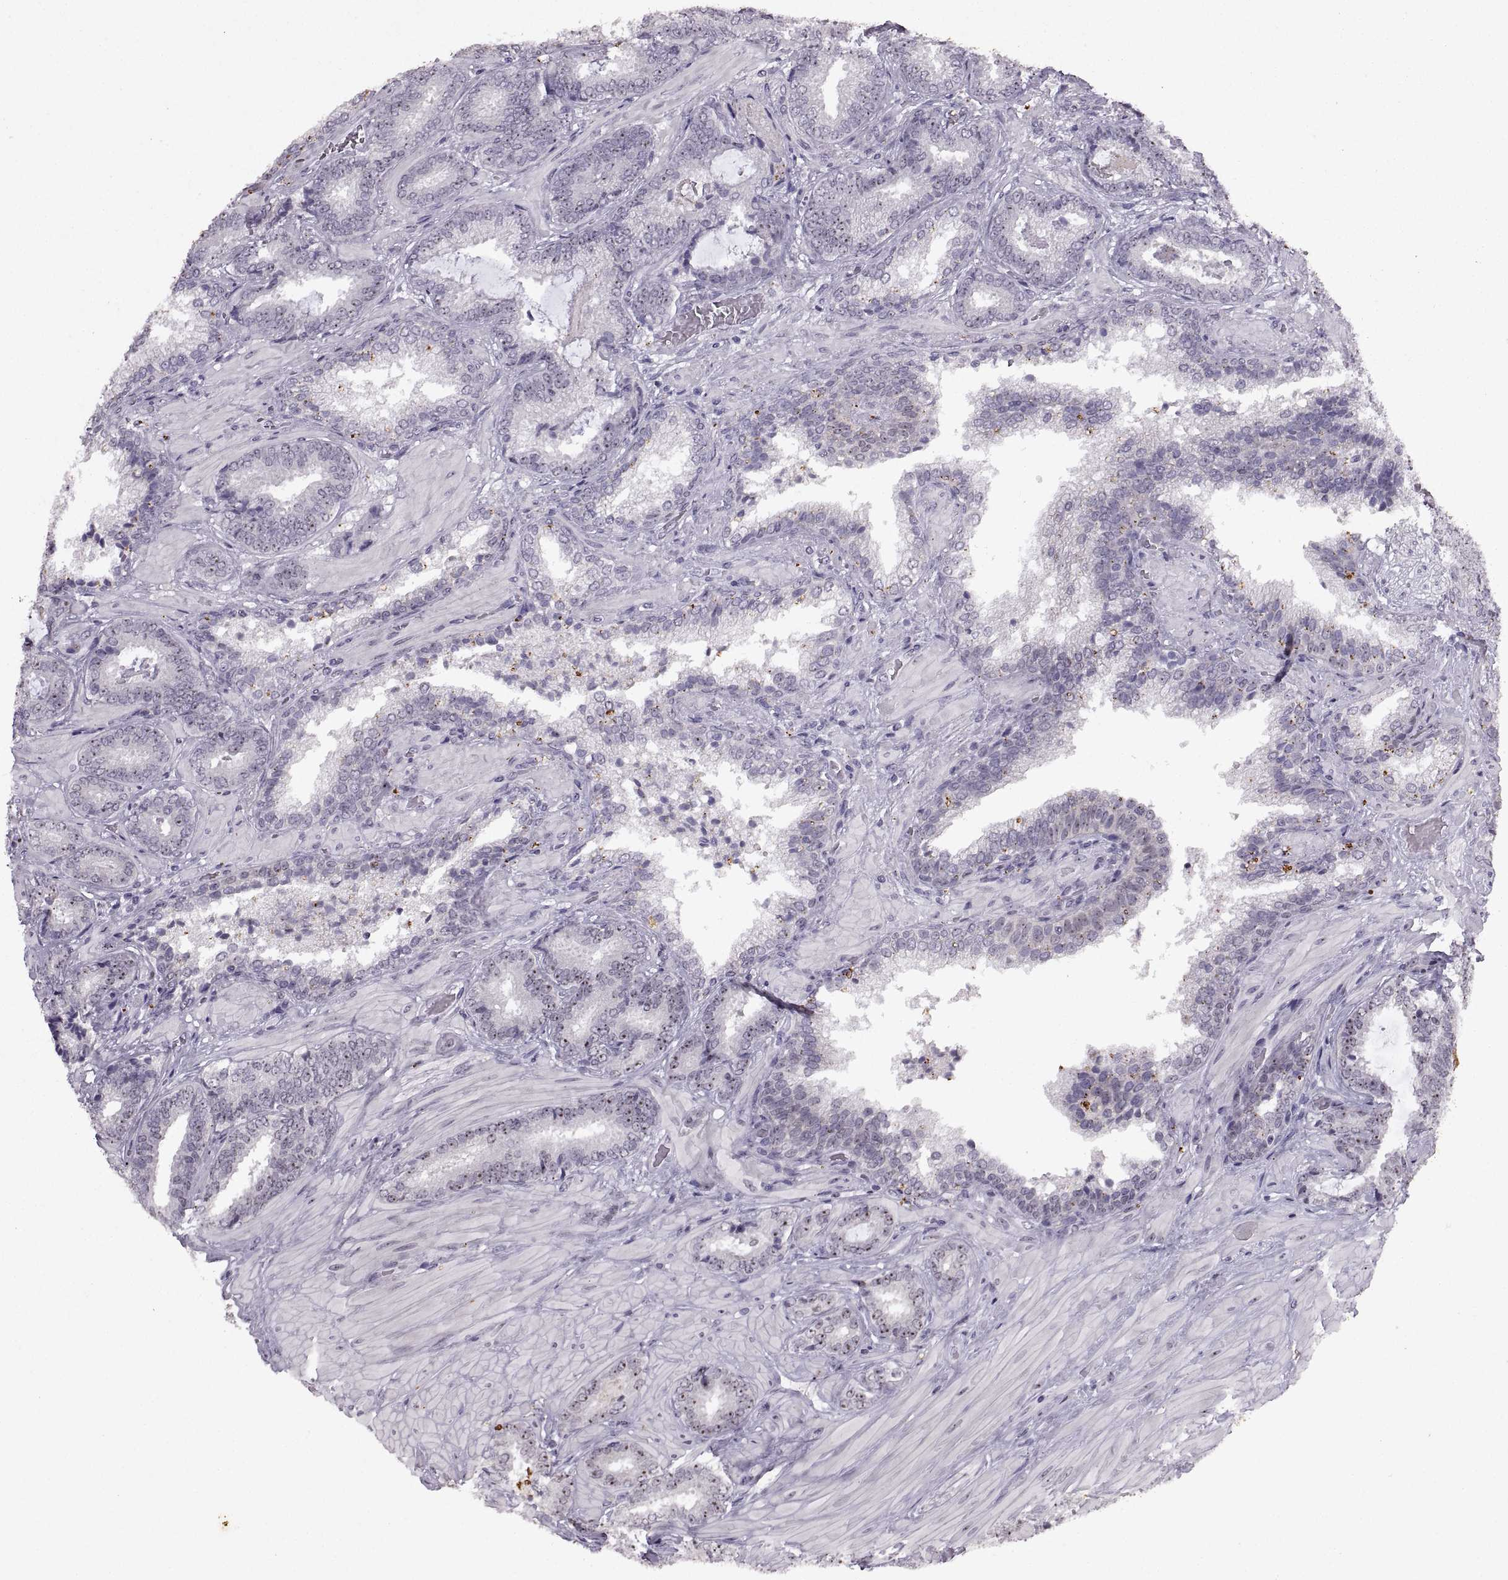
{"staining": {"intensity": "strong", "quantity": "<25%", "location": "nuclear"}, "tissue": "prostate cancer", "cell_type": "Tumor cells", "image_type": "cancer", "snomed": [{"axis": "morphology", "description": "Adenocarcinoma, Low grade"}, {"axis": "topography", "description": "Prostate"}], "caption": "Immunohistochemistry (IHC) of human prostate adenocarcinoma (low-grade) reveals medium levels of strong nuclear expression in about <25% of tumor cells.", "gene": "SINHCAF", "patient": {"sex": "male", "age": 61}}